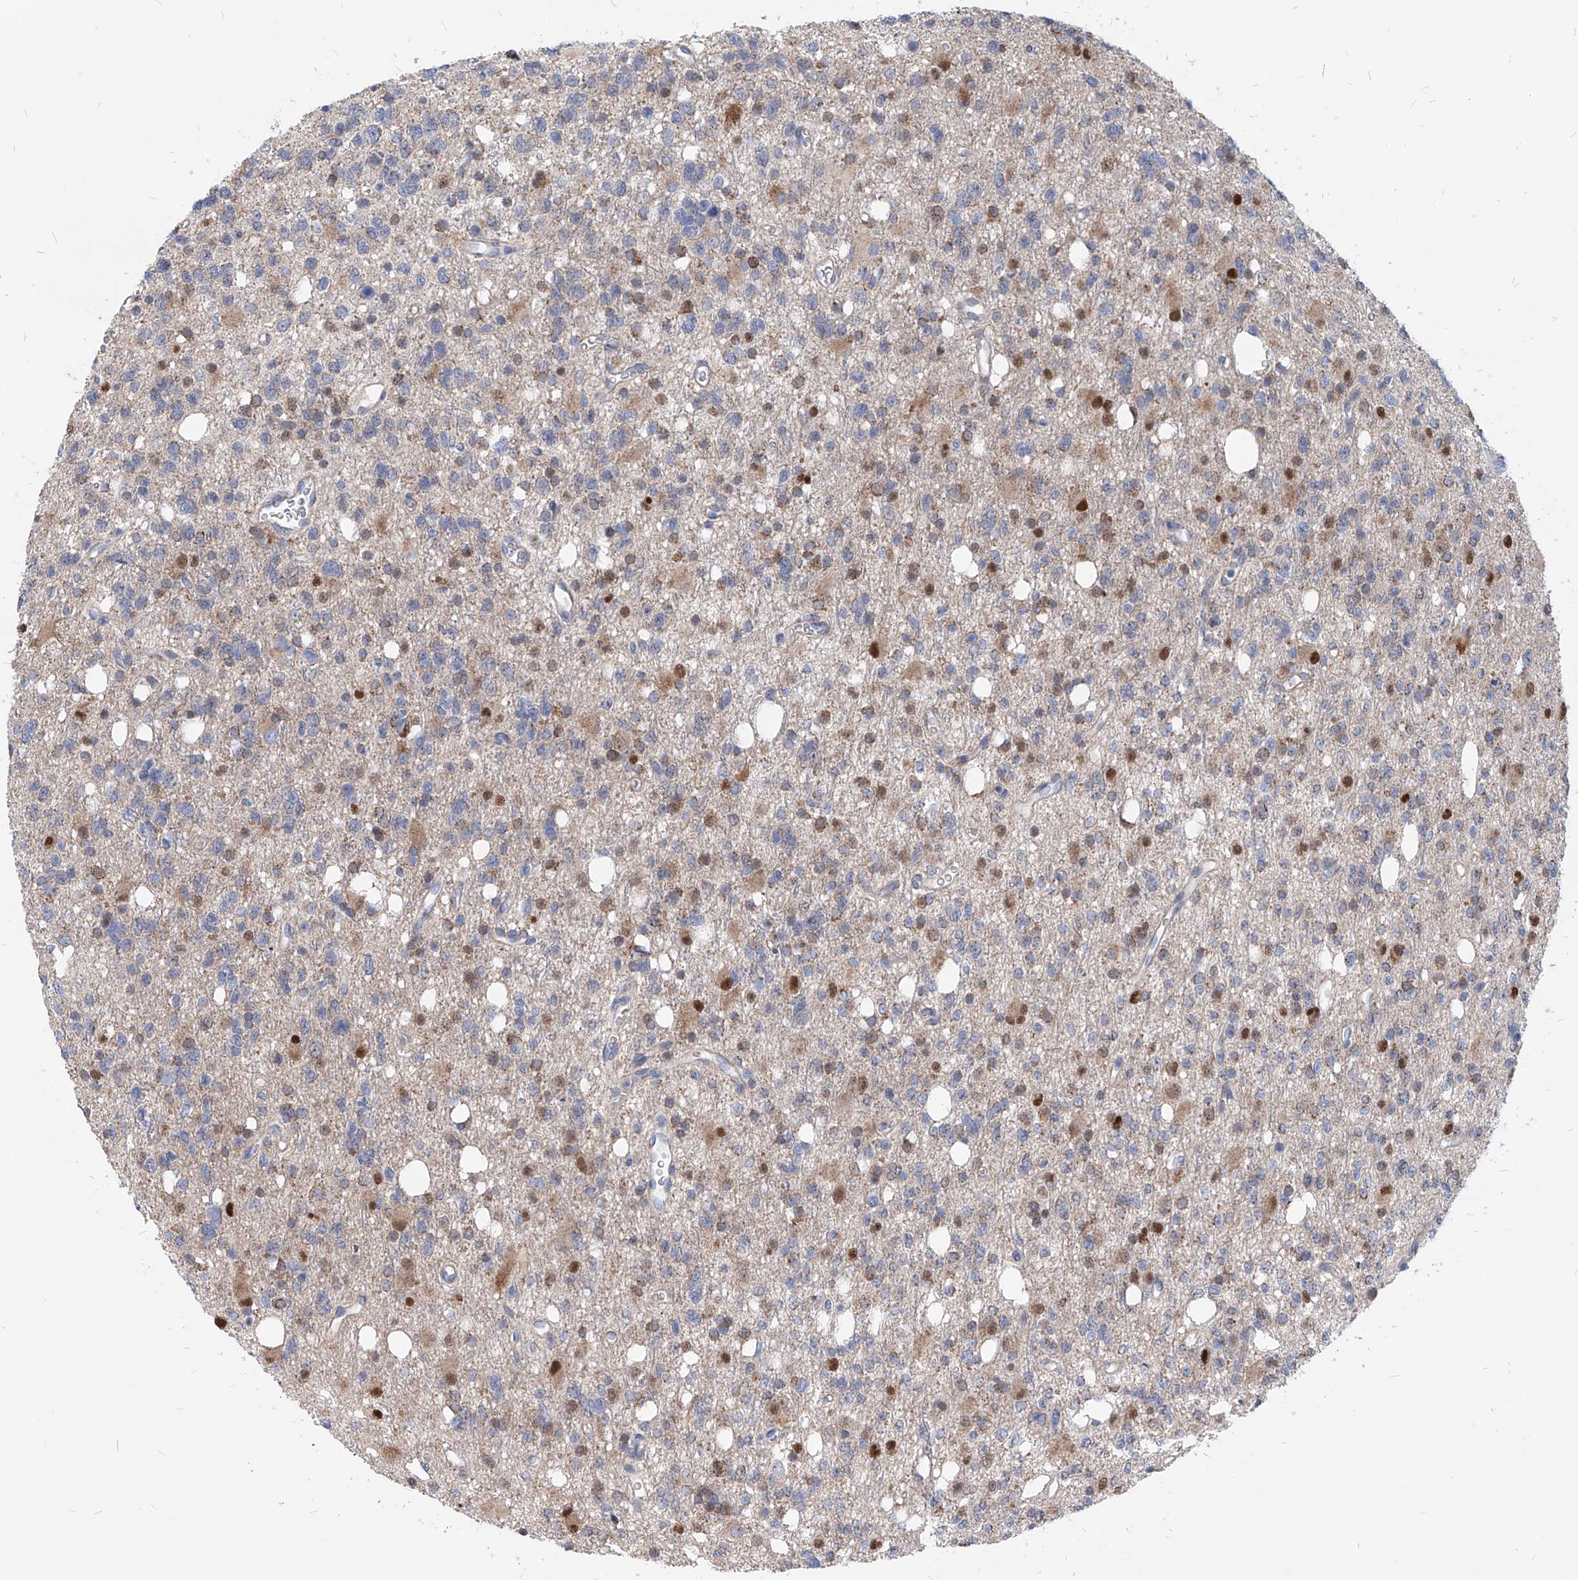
{"staining": {"intensity": "weak", "quantity": "<25%", "location": "cytoplasmic/membranous"}, "tissue": "glioma", "cell_type": "Tumor cells", "image_type": "cancer", "snomed": [{"axis": "morphology", "description": "Glioma, malignant, High grade"}, {"axis": "topography", "description": "Brain"}], "caption": "Tumor cells are negative for brown protein staining in glioma.", "gene": "AGPS", "patient": {"sex": "female", "age": 62}}